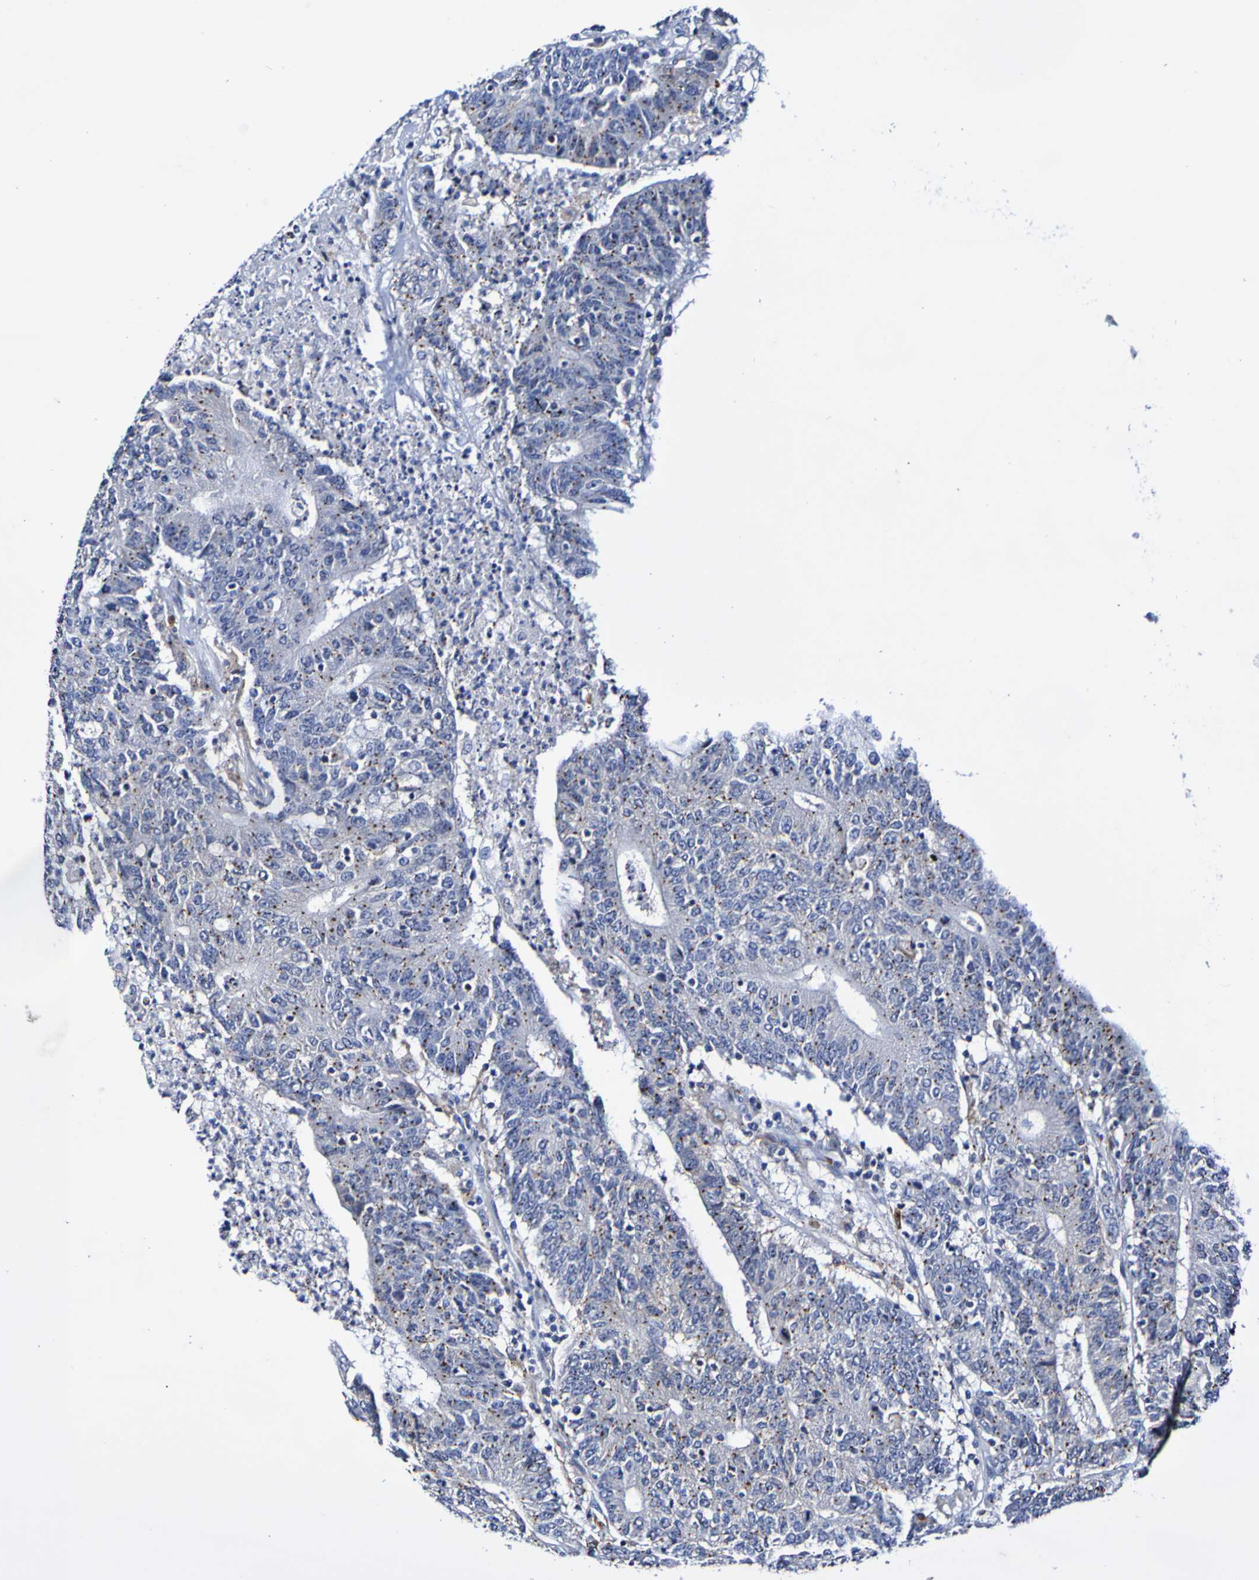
{"staining": {"intensity": "negative", "quantity": "none", "location": "none"}, "tissue": "colorectal cancer", "cell_type": "Tumor cells", "image_type": "cancer", "snomed": [{"axis": "morphology", "description": "Normal tissue, NOS"}, {"axis": "morphology", "description": "Adenocarcinoma, NOS"}, {"axis": "topography", "description": "Colon"}], "caption": "Colorectal cancer (adenocarcinoma) was stained to show a protein in brown. There is no significant expression in tumor cells.", "gene": "SEZ6", "patient": {"sex": "female", "age": 75}}